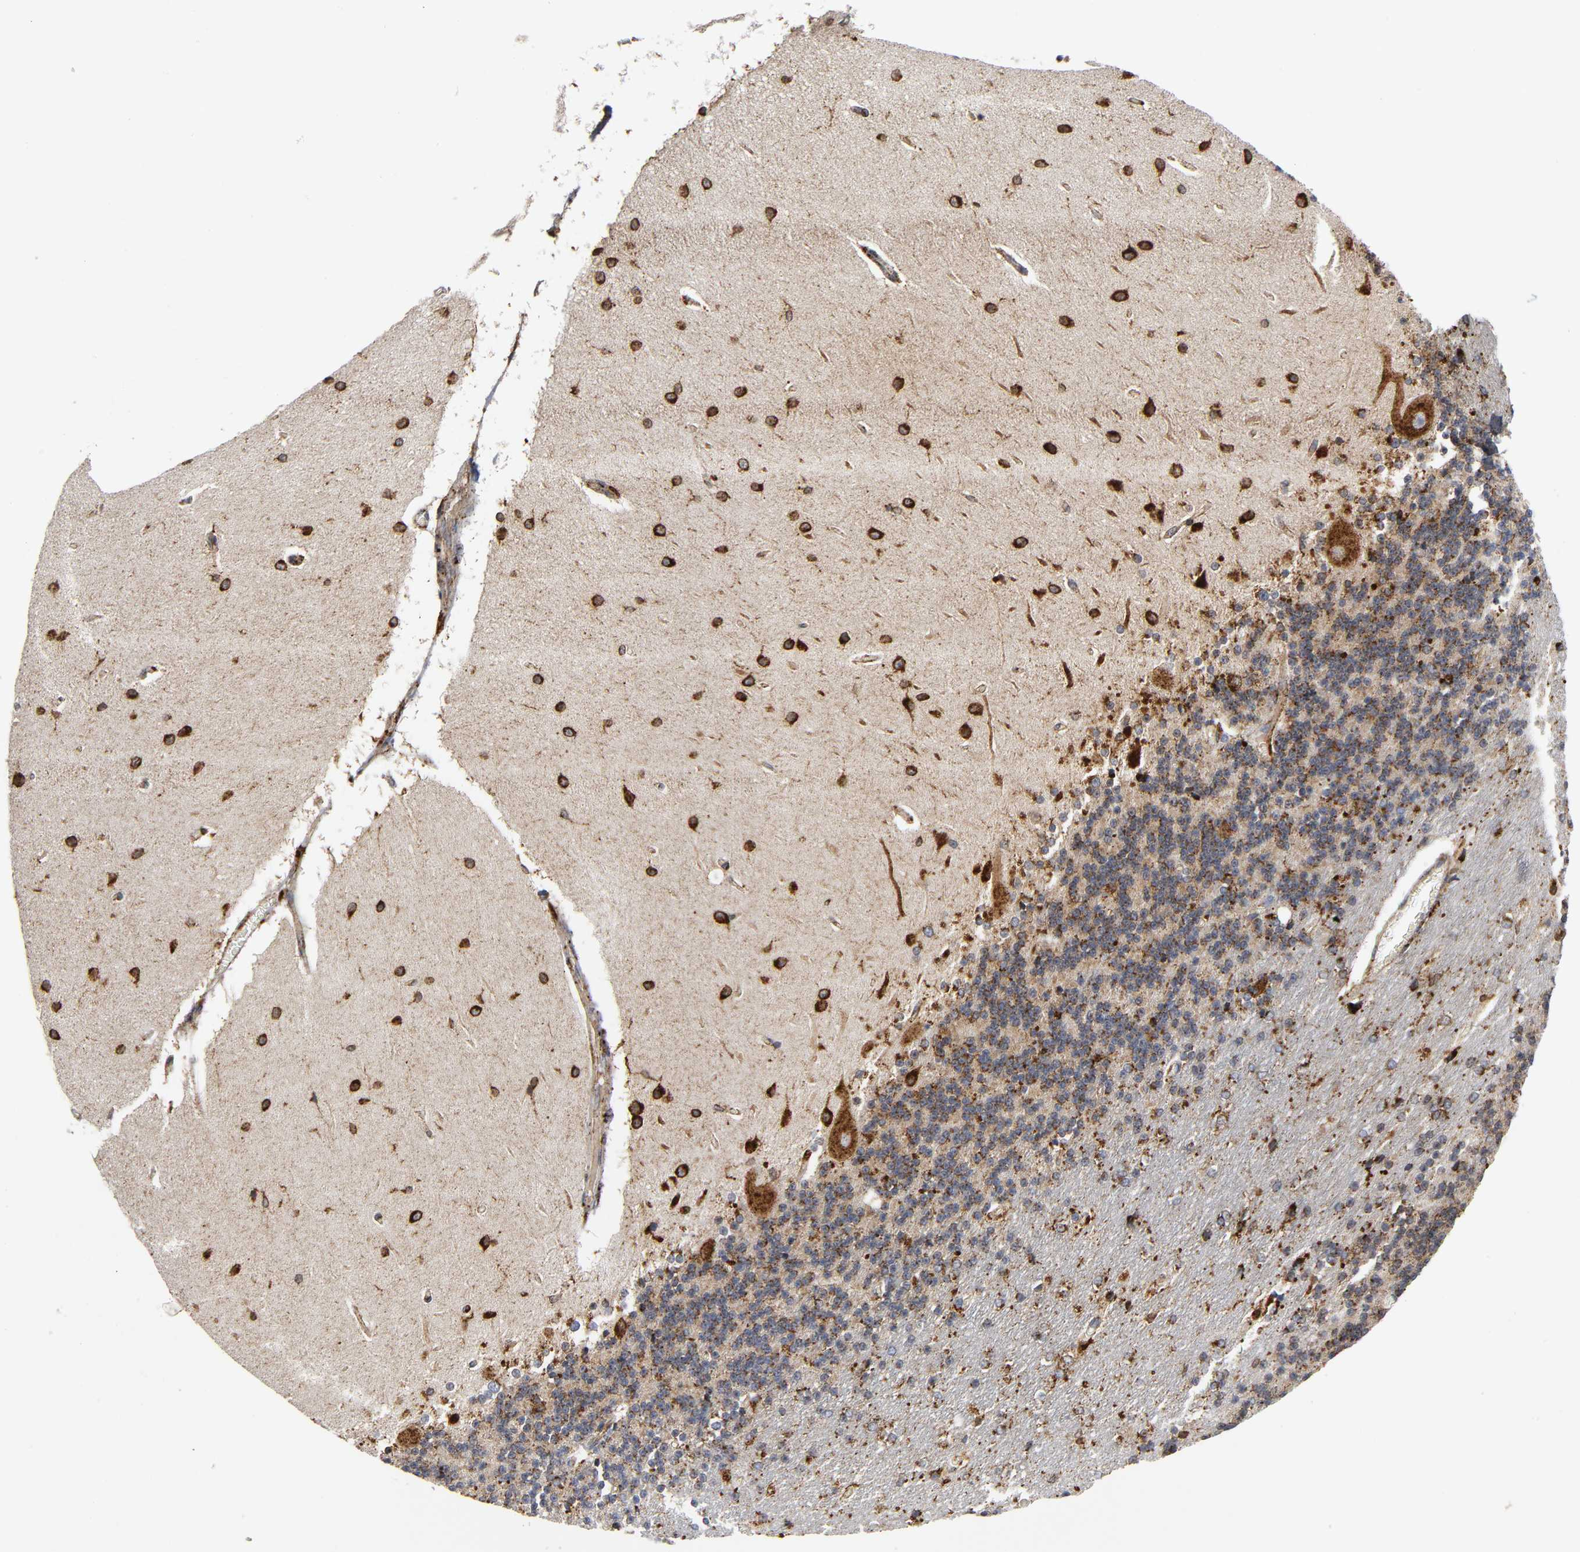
{"staining": {"intensity": "moderate", "quantity": ">75%", "location": "cytoplasmic/membranous"}, "tissue": "cerebellum", "cell_type": "Cells in granular layer", "image_type": "normal", "snomed": [{"axis": "morphology", "description": "Normal tissue, NOS"}, {"axis": "topography", "description": "Cerebellum"}], "caption": "High-power microscopy captured an immunohistochemistry histopathology image of normal cerebellum, revealing moderate cytoplasmic/membranous positivity in approximately >75% of cells in granular layer.", "gene": "PSAP", "patient": {"sex": "female", "age": 54}}